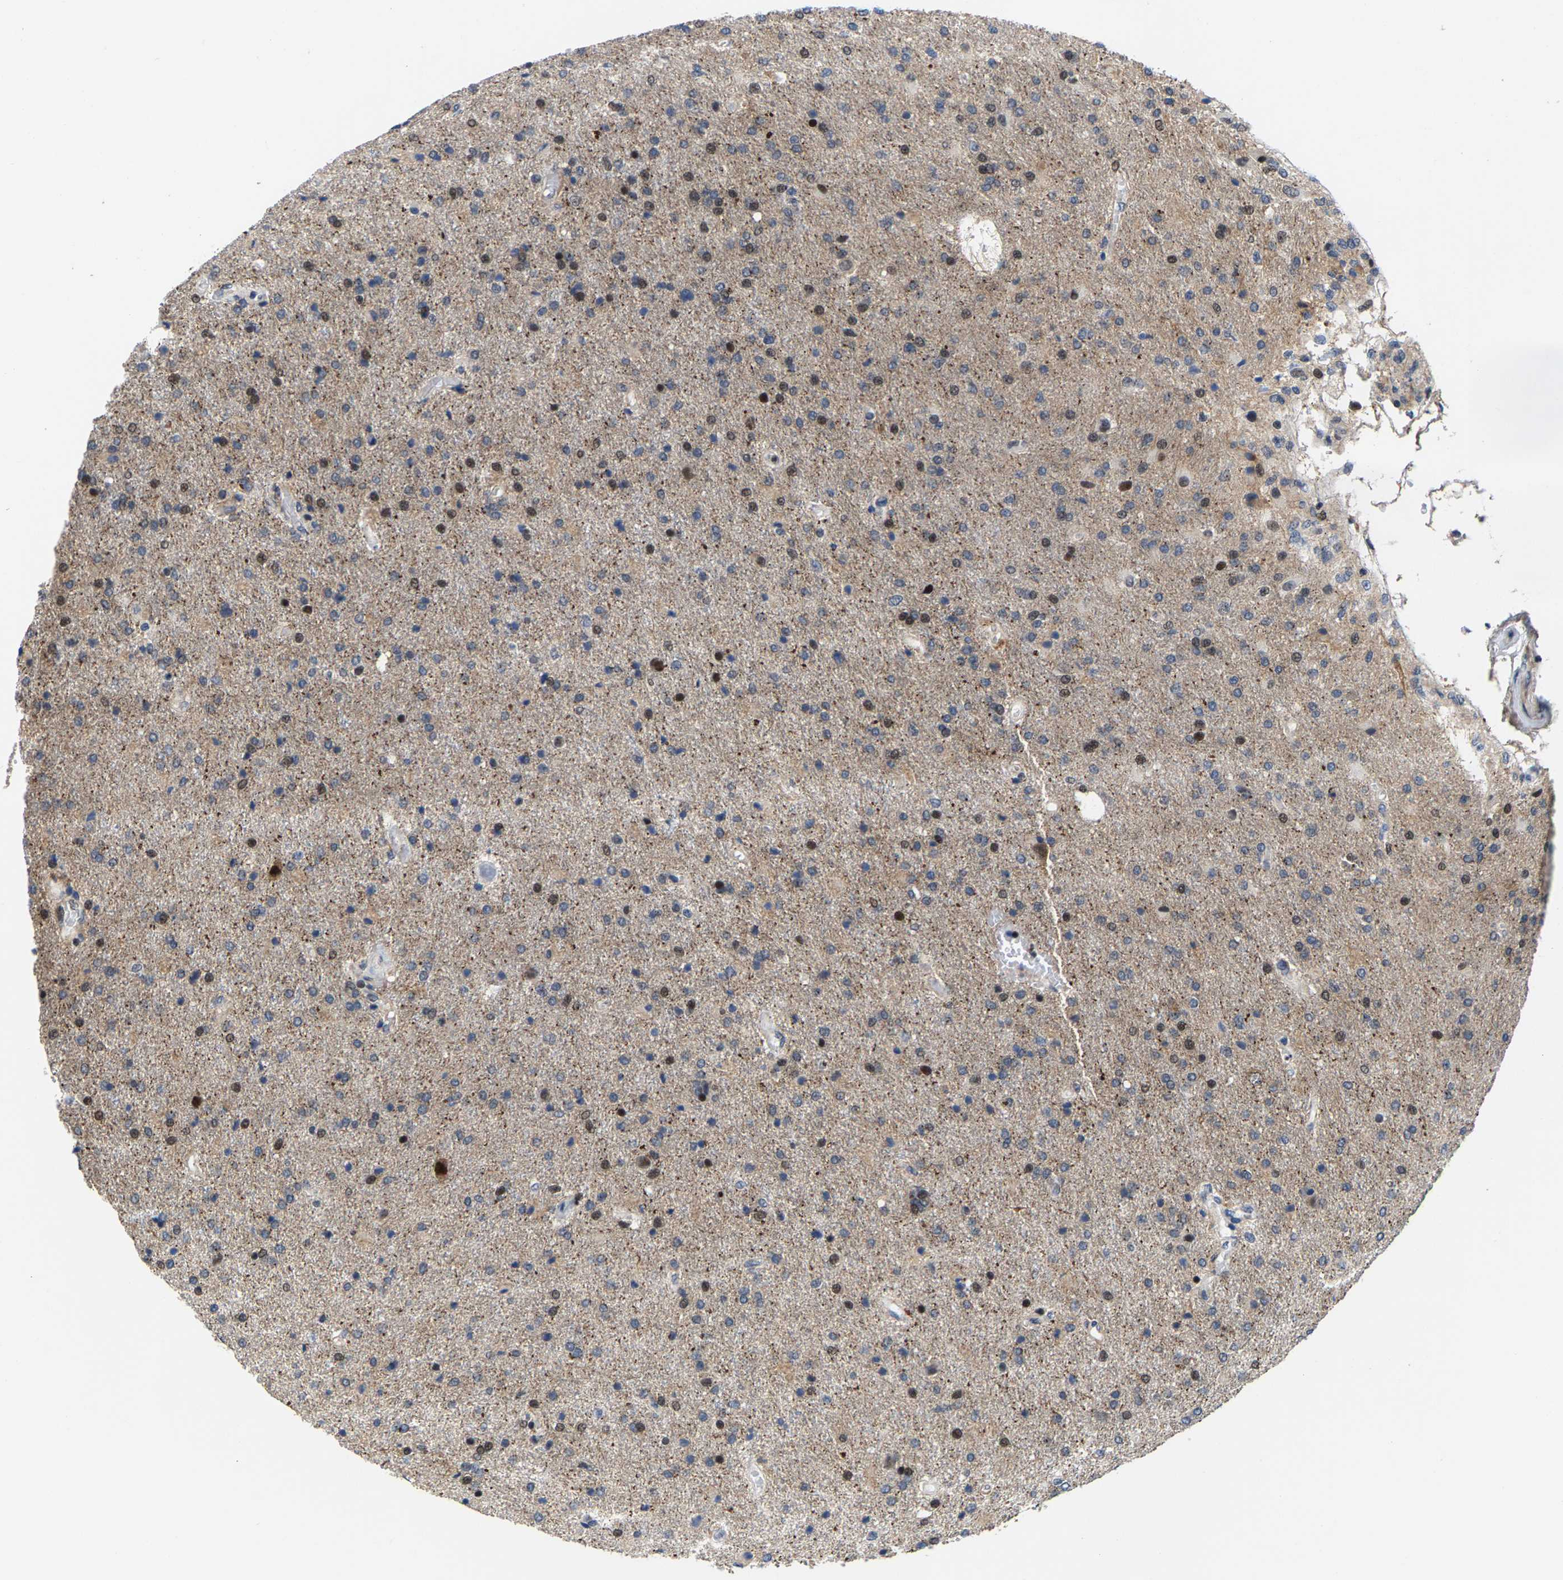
{"staining": {"intensity": "moderate", "quantity": "25%-75%", "location": "nuclear"}, "tissue": "glioma", "cell_type": "Tumor cells", "image_type": "cancer", "snomed": [{"axis": "morphology", "description": "Glioma, malignant, High grade"}, {"axis": "topography", "description": "Brain"}], "caption": "Approximately 25%-75% of tumor cells in human malignant glioma (high-grade) demonstrate moderate nuclear protein staining as visualized by brown immunohistochemical staining.", "gene": "GTPBP10", "patient": {"sex": "male", "age": 72}}